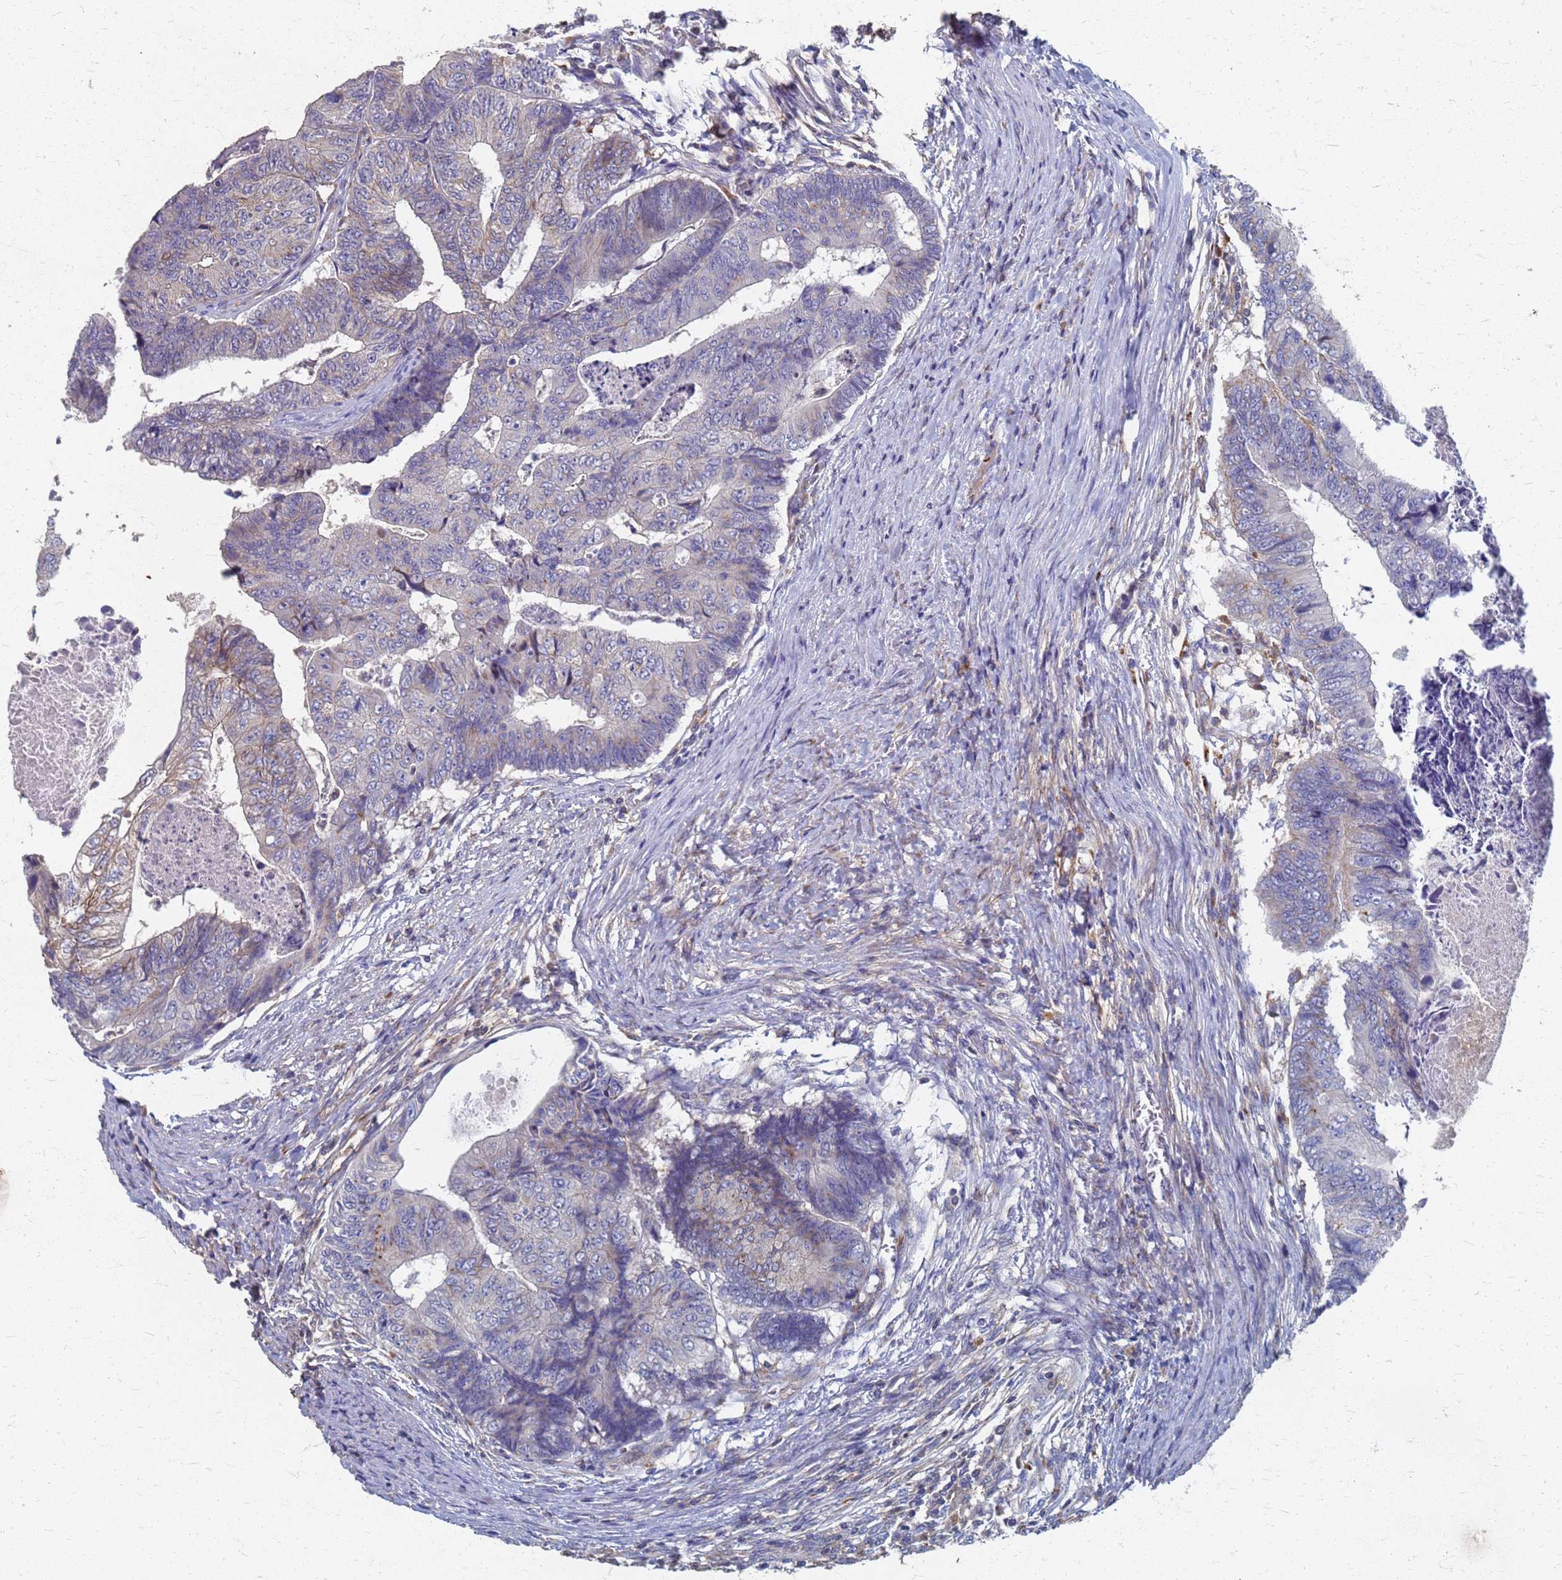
{"staining": {"intensity": "moderate", "quantity": "<25%", "location": "cytoplasmic/membranous"}, "tissue": "colorectal cancer", "cell_type": "Tumor cells", "image_type": "cancer", "snomed": [{"axis": "morphology", "description": "Adenocarcinoma, NOS"}, {"axis": "topography", "description": "Colon"}], "caption": "Adenocarcinoma (colorectal) stained with DAB IHC displays low levels of moderate cytoplasmic/membranous staining in approximately <25% of tumor cells. (Stains: DAB in brown, nuclei in blue, Microscopy: brightfield microscopy at high magnification).", "gene": "KRCC1", "patient": {"sex": "female", "age": 67}}